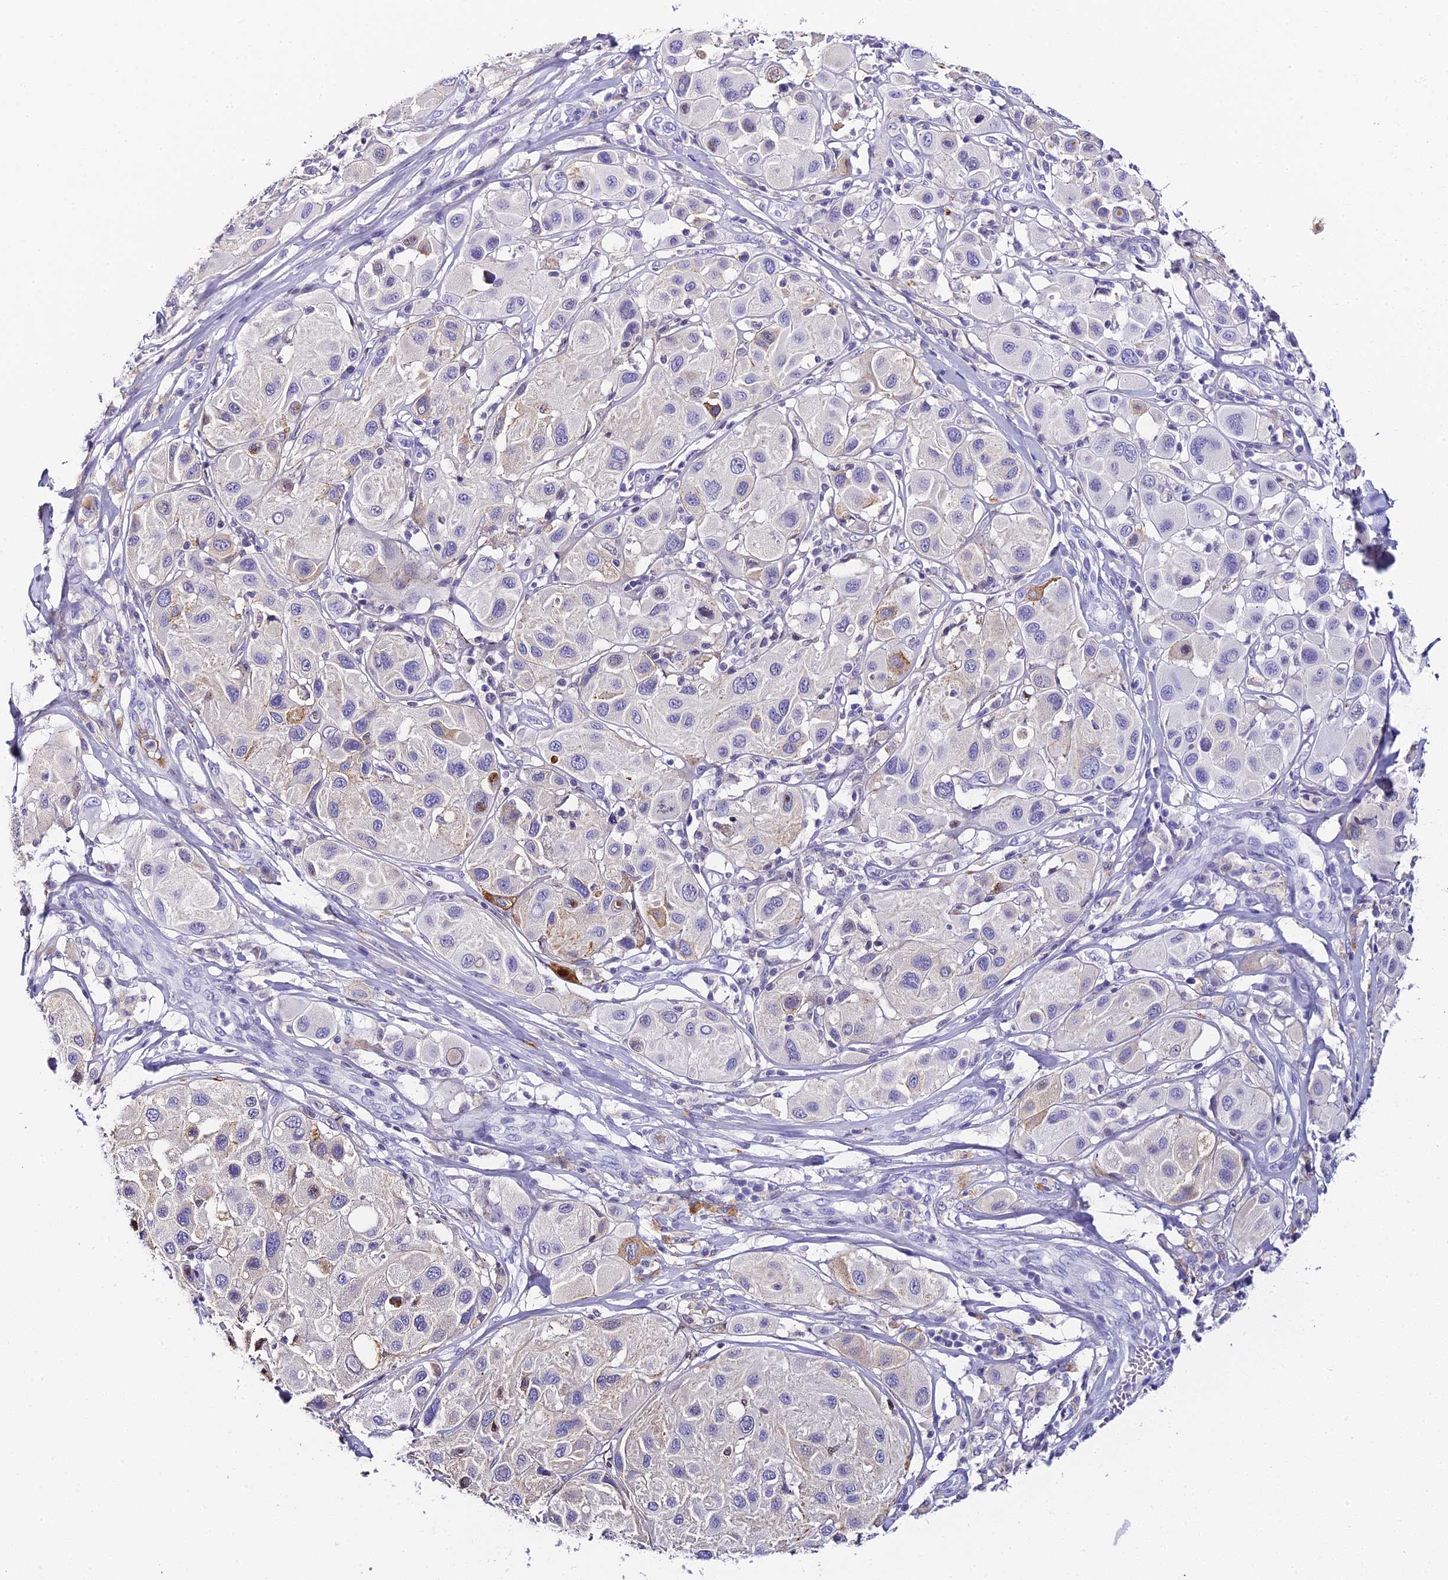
{"staining": {"intensity": "weak", "quantity": "<25%", "location": "cytoplasmic/membranous"}, "tissue": "melanoma", "cell_type": "Tumor cells", "image_type": "cancer", "snomed": [{"axis": "morphology", "description": "Malignant melanoma, Metastatic site"}, {"axis": "topography", "description": "Skin"}], "caption": "This is an immunohistochemistry (IHC) micrograph of malignant melanoma (metastatic site). There is no expression in tumor cells.", "gene": "C12orf29", "patient": {"sex": "male", "age": 41}}